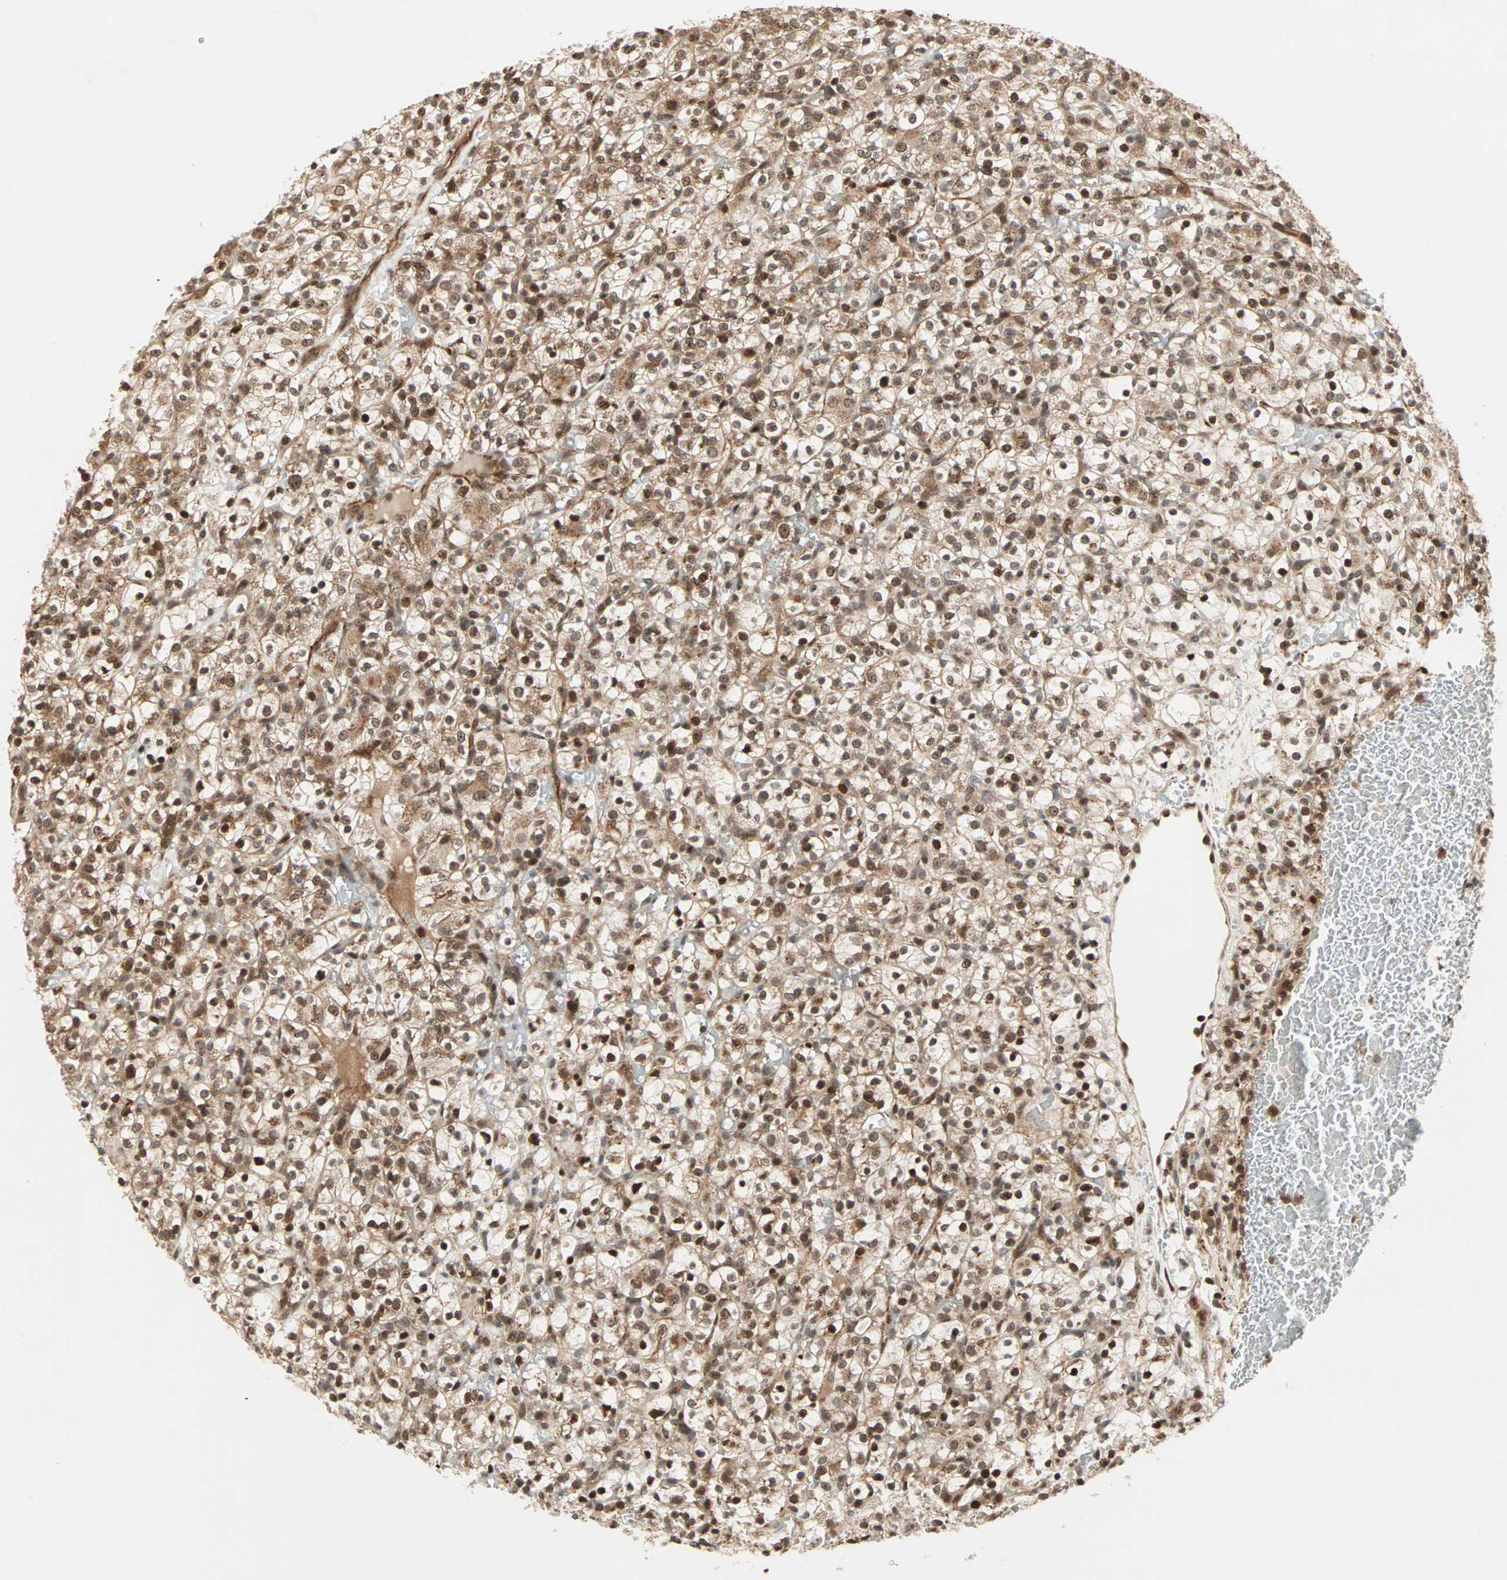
{"staining": {"intensity": "moderate", "quantity": ">75%", "location": "cytoplasmic/membranous,nuclear"}, "tissue": "renal cancer", "cell_type": "Tumor cells", "image_type": "cancer", "snomed": [{"axis": "morphology", "description": "Normal tissue, NOS"}, {"axis": "morphology", "description": "Adenocarcinoma, NOS"}, {"axis": "topography", "description": "Kidney"}], "caption": "Protein expression analysis of renal cancer (adenocarcinoma) shows moderate cytoplasmic/membranous and nuclear expression in approximately >75% of tumor cells. (DAB IHC, brown staining for protein, blue staining for nuclei).", "gene": "ZBED9", "patient": {"sex": "female", "age": 72}}